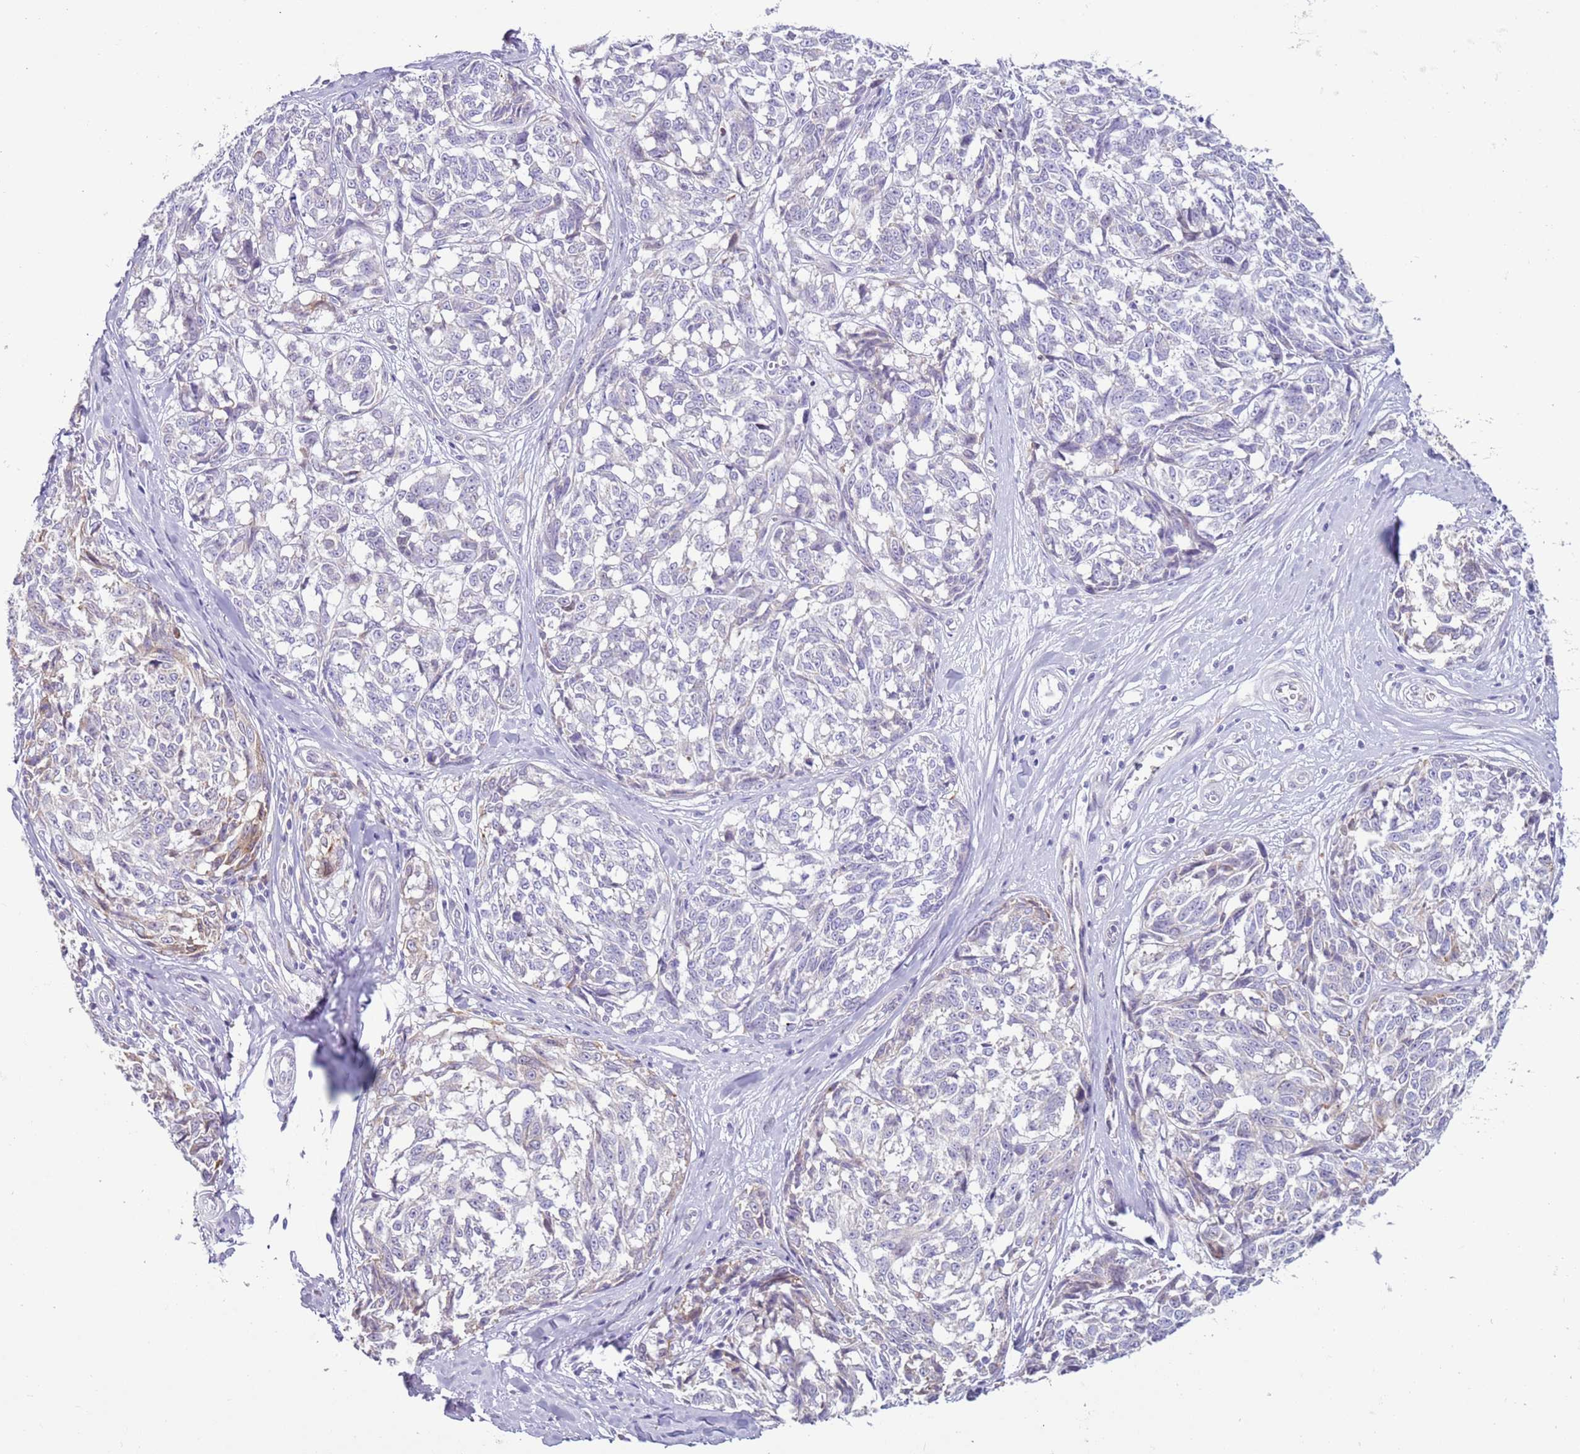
{"staining": {"intensity": "negative", "quantity": "none", "location": "none"}, "tissue": "melanoma", "cell_type": "Tumor cells", "image_type": "cancer", "snomed": [{"axis": "morphology", "description": "Normal tissue, NOS"}, {"axis": "morphology", "description": "Malignant melanoma, NOS"}, {"axis": "topography", "description": "Skin"}], "caption": "Immunohistochemistry histopathology image of neoplastic tissue: human melanoma stained with DAB (3,3'-diaminobenzidine) shows no significant protein expression in tumor cells.", "gene": "OAF", "patient": {"sex": "female", "age": 64}}